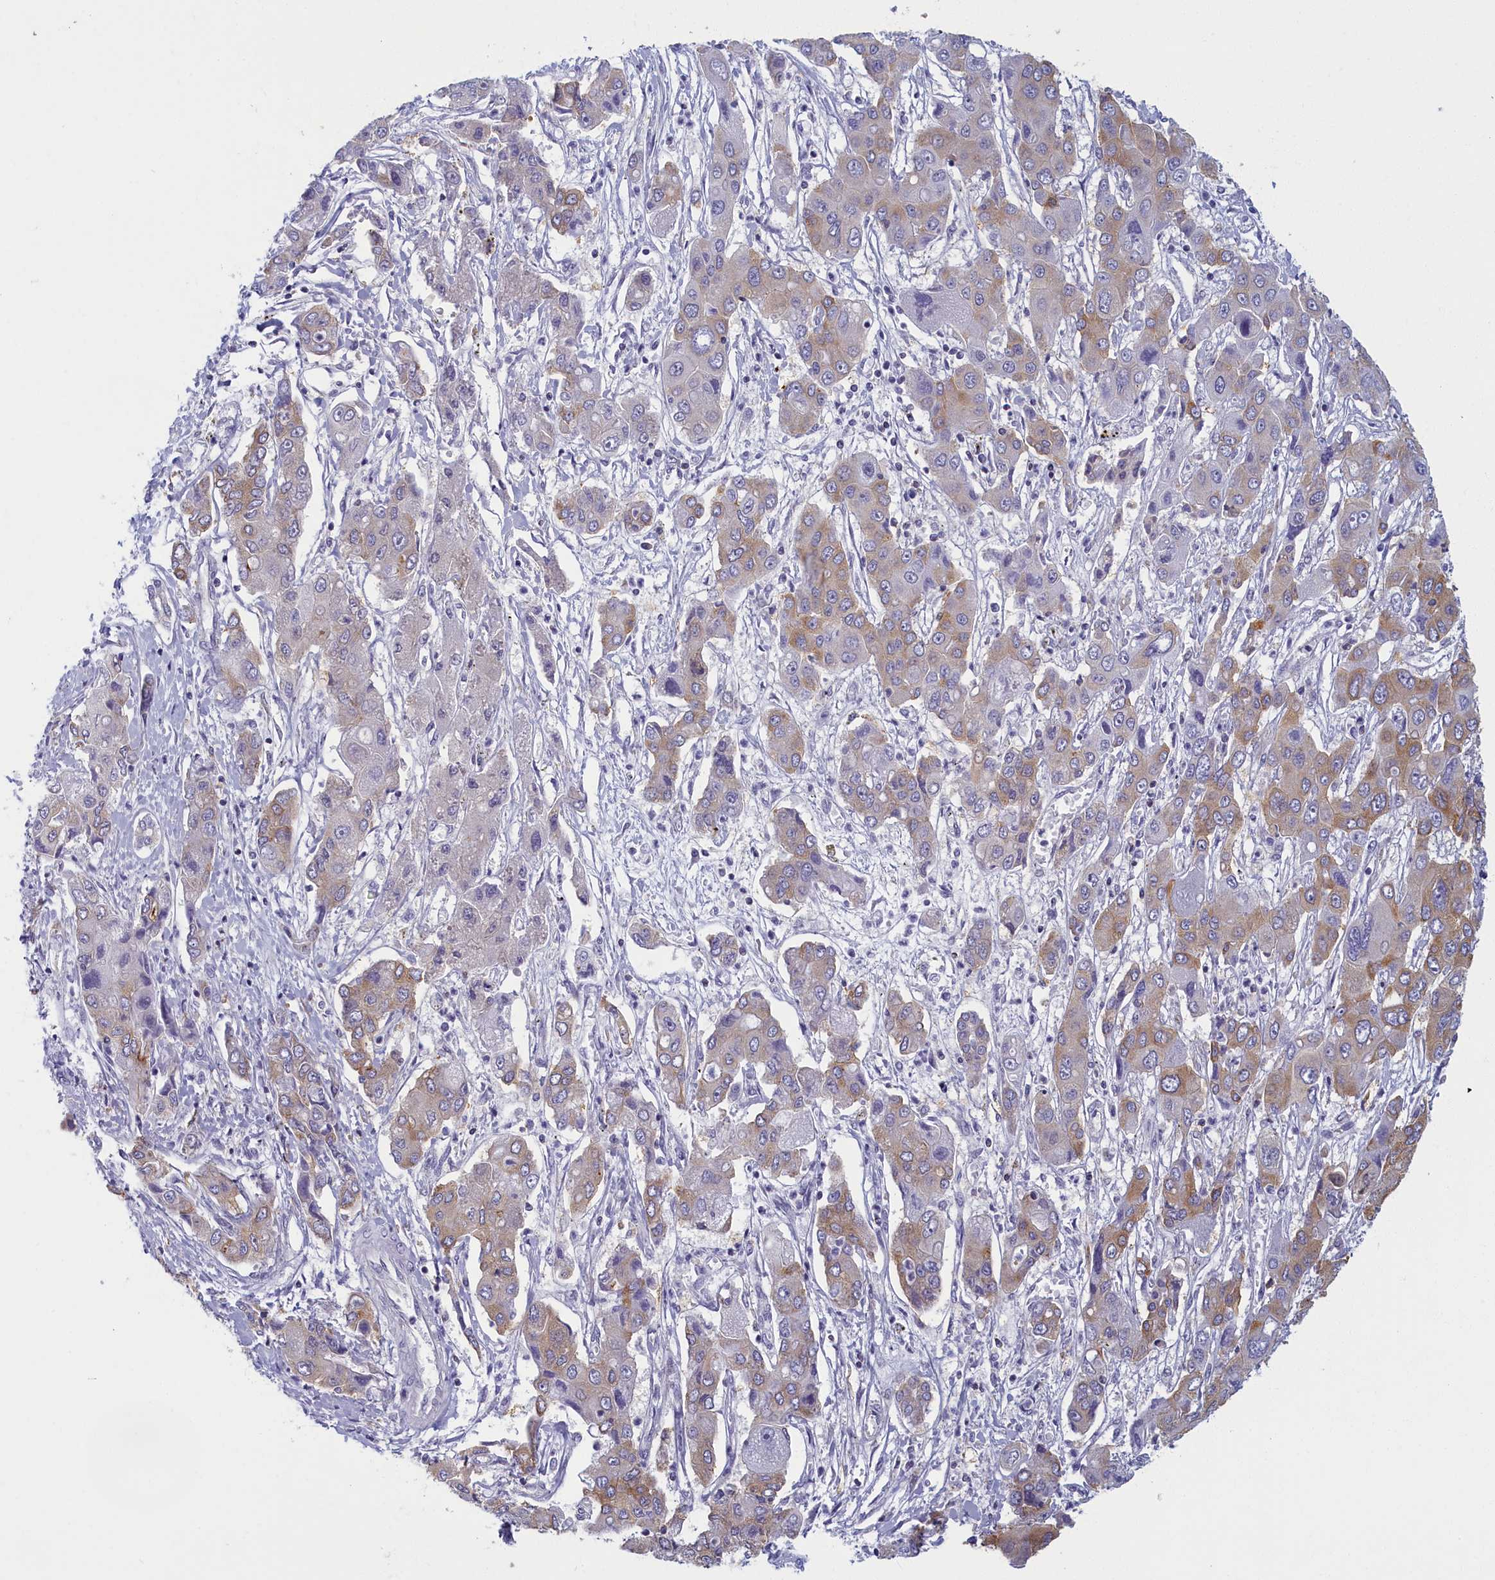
{"staining": {"intensity": "moderate", "quantity": "<25%", "location": "cytoplasmic/membranous"}, "tissue": "liver cancer", "cell_type": "Tumor cells", "image_type": "cancer", "snomed": [{"axis": "morphology", "description": "Cholangiocarcinoma"}, {"axis": "topography", "description": "Liver"}], "caption": "High-magnification brightfield microscopy of liver cancer (cholangiocarcinoma) stained with DAB (brown) and counterstained with hematoxylin (blue). tumor cells exhibit moderate cytoplasmic/membranous staining is seen in about<25% of cells.", "gene": "NOL10", "patient": {"sex": "male", "age": 67}}